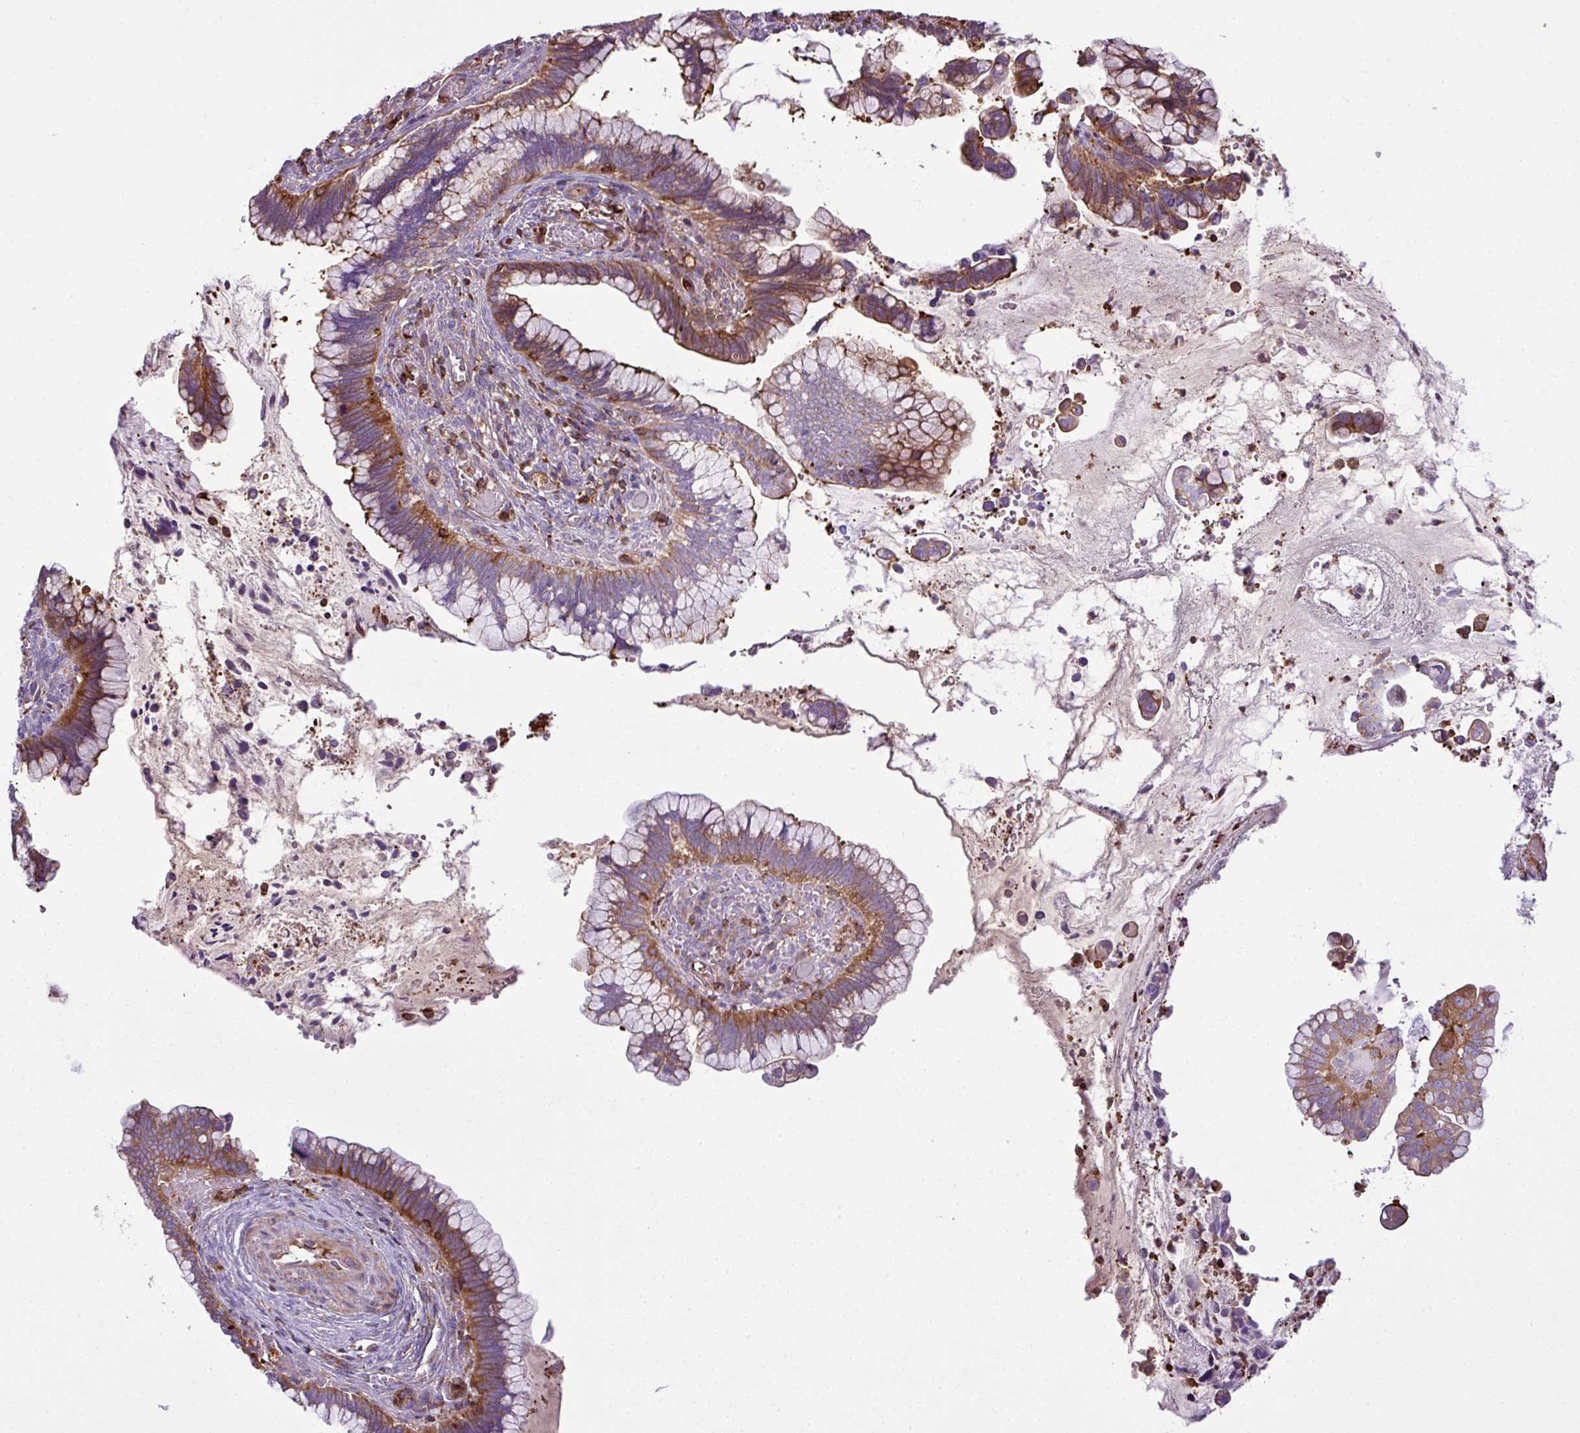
{"staining": {"intensity": "moderate", "quantity": ">75%", "location": "cytoplasmic/membranous"}, "tissue": "cervical cancer", "cell_type": "Tumor cells", "image_type": "cancer", "snomed": [{"axis": "morphology", "description": "Adenocarcinoma, NOS"}, {"axis": "topography", "description": "Cervix"}], "caption": "Protein staining of cervical adenocarcinoma tissue exhibits moderate cytoplasmic/membranous expression in approximately >75% of tumor cells.", "gene": "PGAP6", "patient": {"sex": "female", "age": 44}}